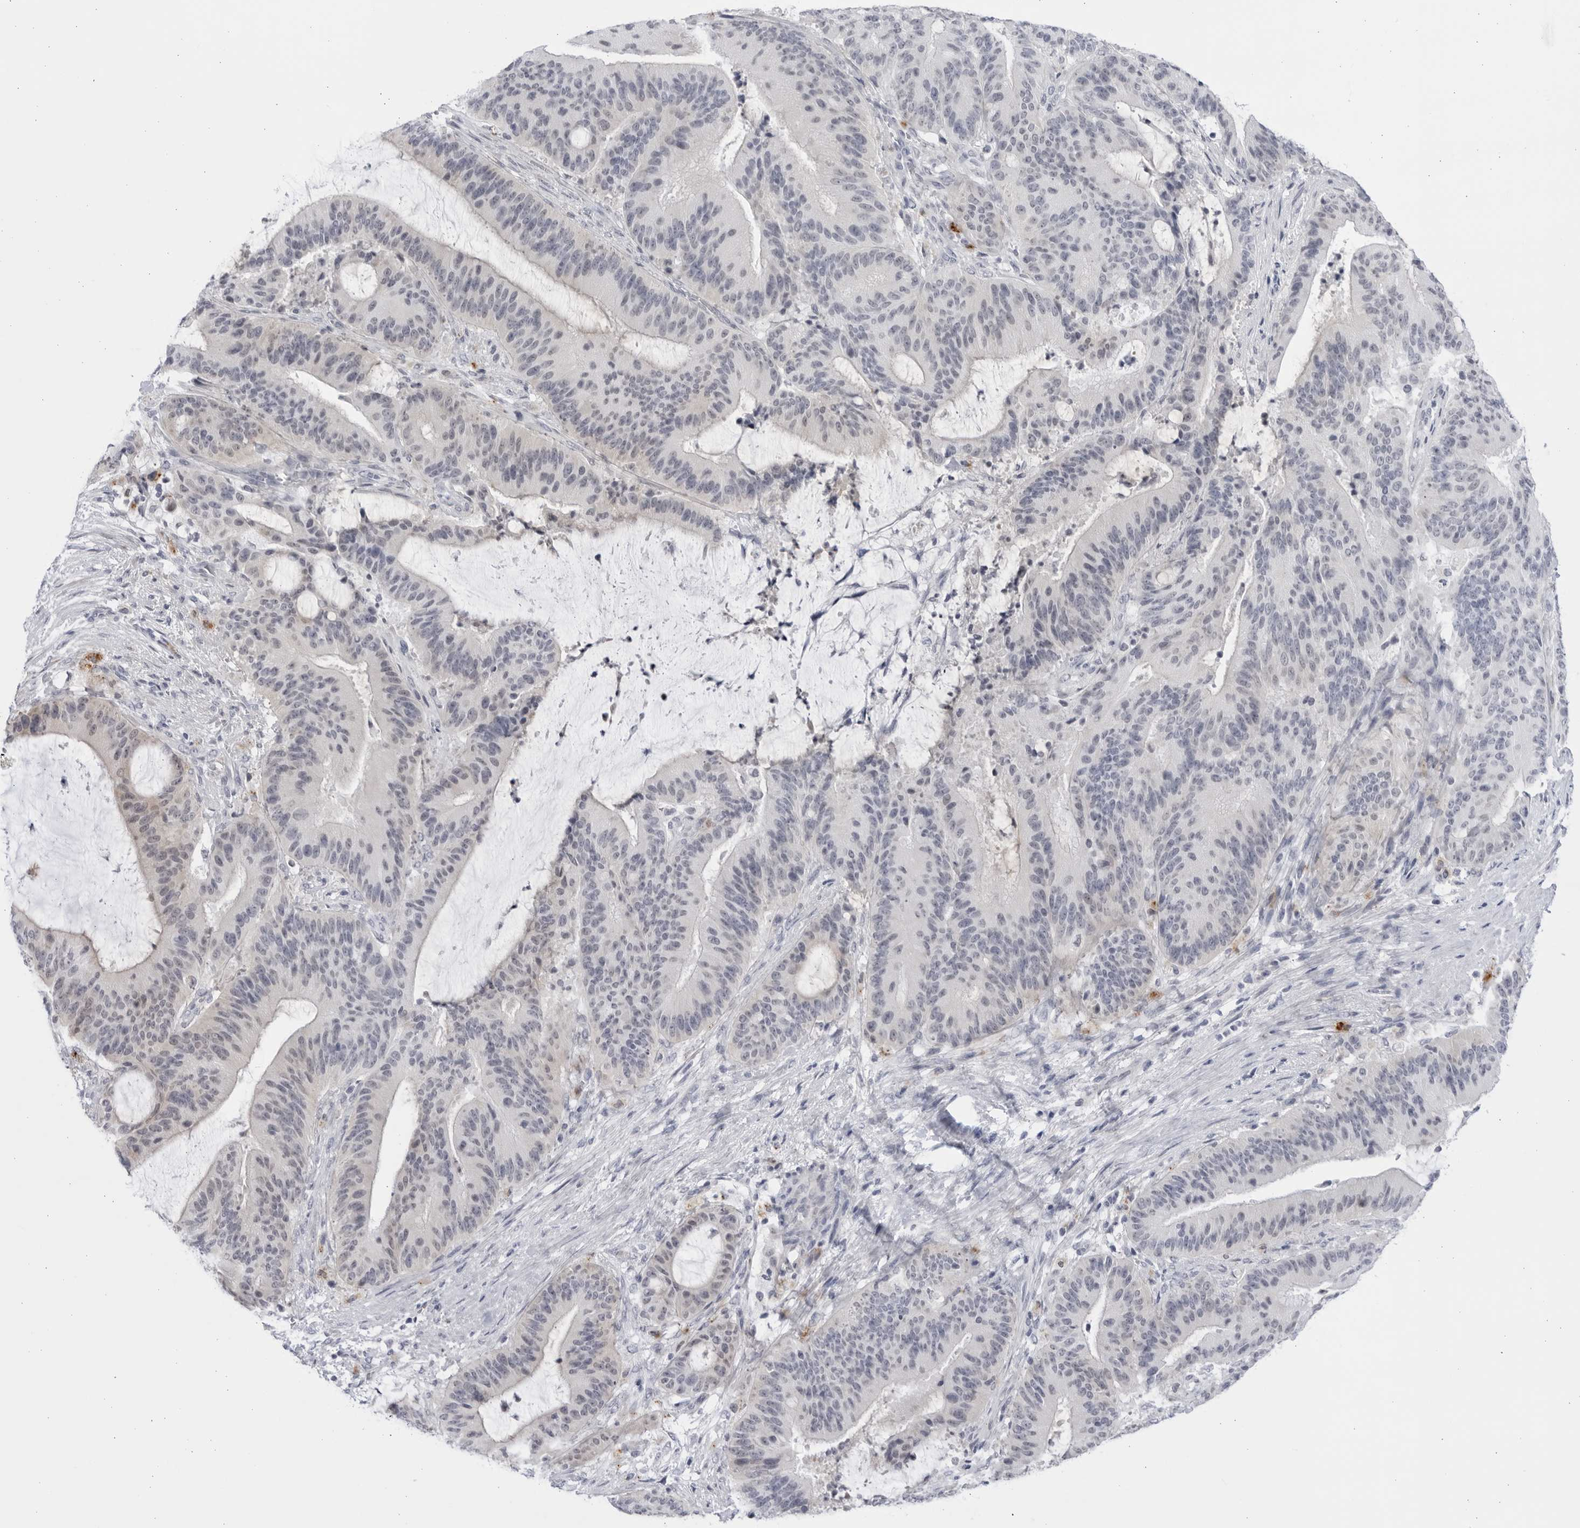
{"staining": {"intensity": "negative", "quantity": "none", "location": "none"}, "tissue": "liver cancer", "cell_type": "Tumor cells", "image_type": "cancer", "snomed": [{"axis": "morphology", "description": "Normal tissue, NOS"}, {"axis": "morphology", "description": "Cholangiocarcinoma"}, {"axis": "topography", "description": "Liver"}, {"axis": "topography", "description": "Peripheral nerve tissue"}], "caption": "High magnification brightfield microscopy of liver cholangiocarcinoma stained with DAB (brown) and counterstained with hematoxylin (blue): tumor cells show no significant staining.", "gene": "CCDC181", "patient": {"sex": "female", "age": 73}}